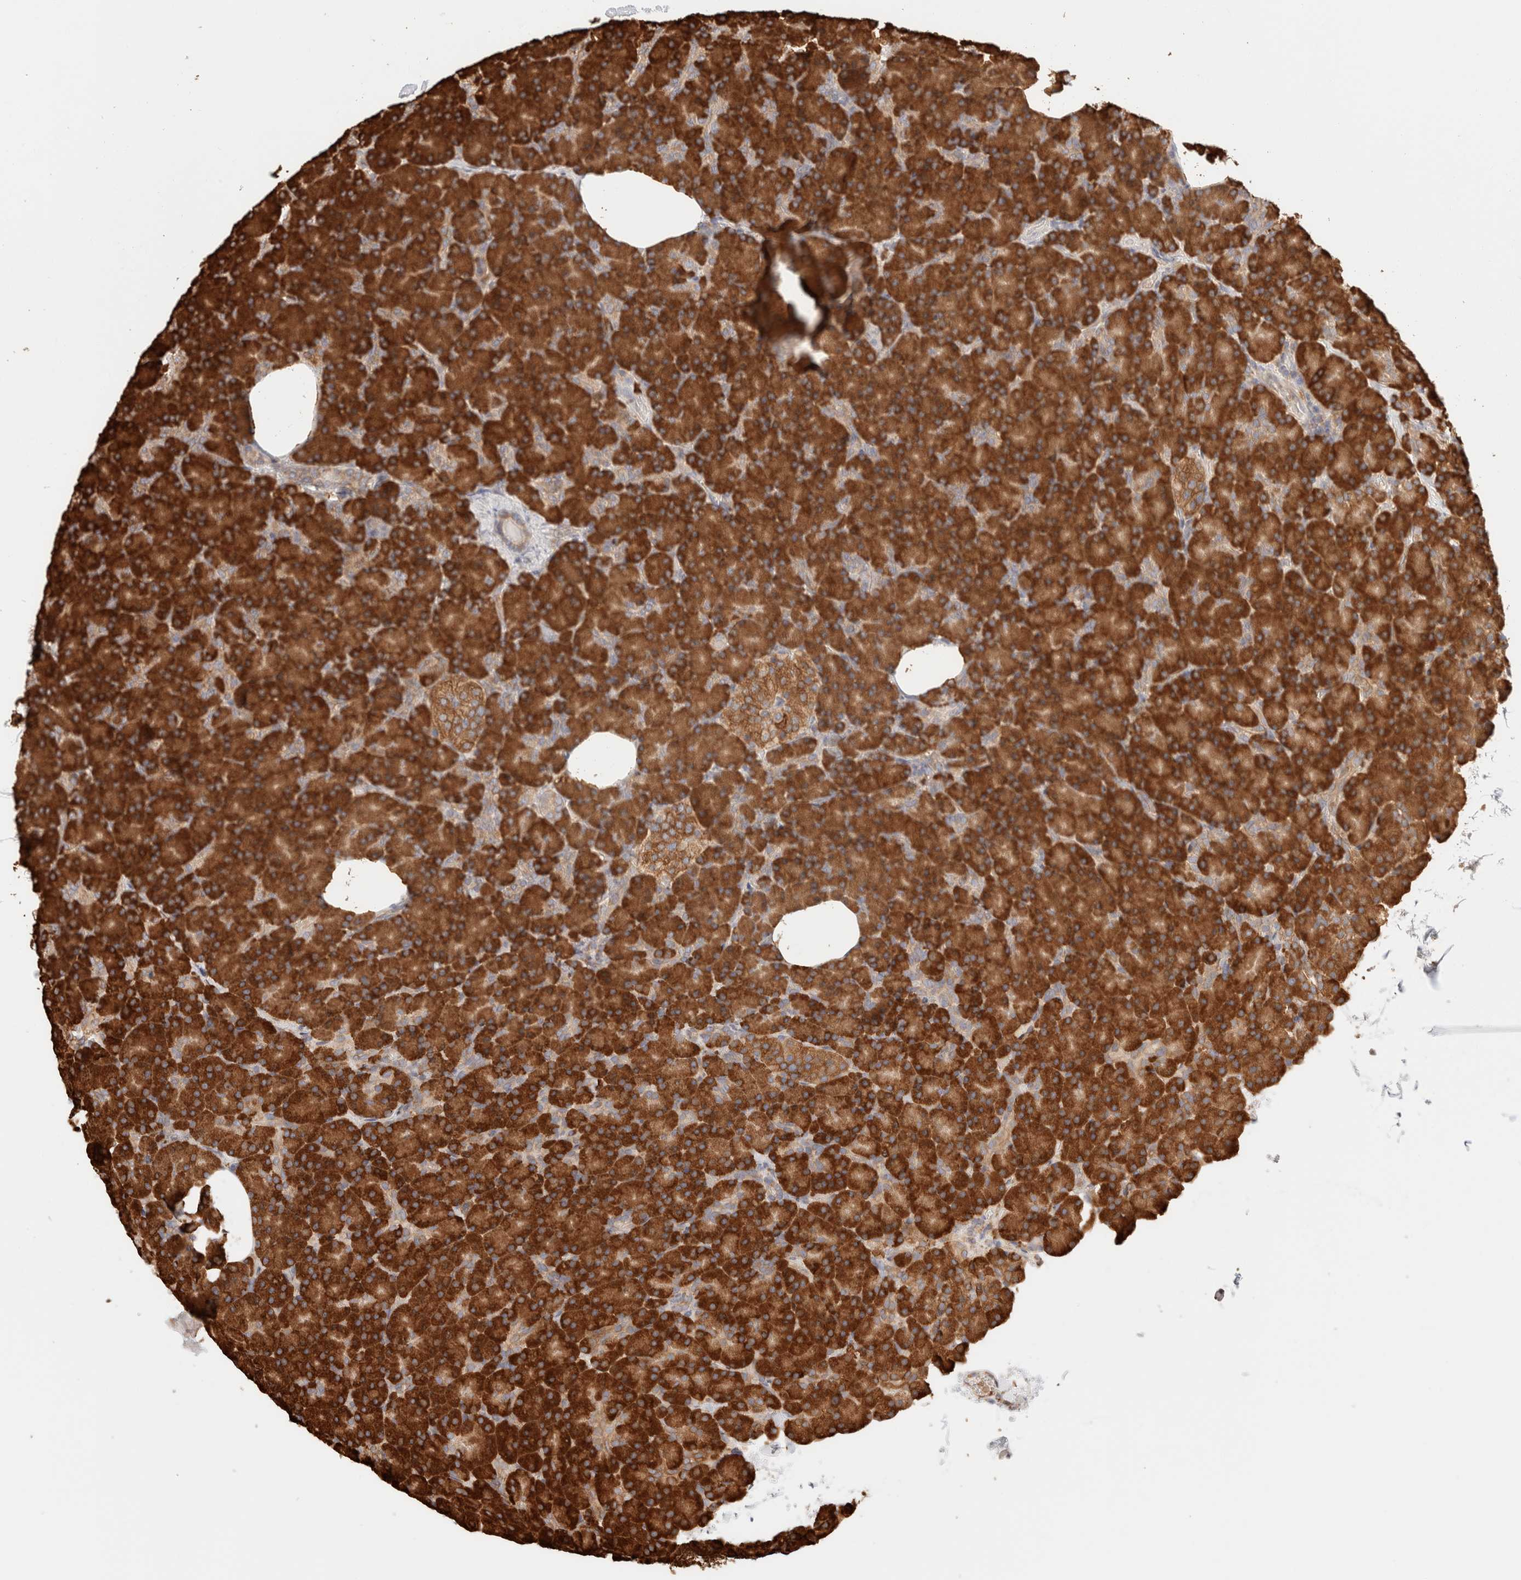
{"staining": {"intensity": "strong", "quantity": ">75%", "location": "cytoplasmic/membranous"}, "tissue": "pancreas", "cell_type": "Exocrine glandular cells", "image_type": "normal", "snomed": [{"axis": "morphology", "description": "Normal tissue, NOS"}, {"axis": "topography", "description": "Pancreas"}], "caption": "Immunohistochemistry (IHC) photomicrograph of unremarkable pancreas: human pancreas stained using immunohistochemistry demonstrates high levels of strong protein expression localized specifically in the cytoplasmic/membranous of exocrine glandular cells, appearing as a cytoplasmic/membranous brown color.", "gene": "FER", "patient": {"sex": "female", "age": 43}}